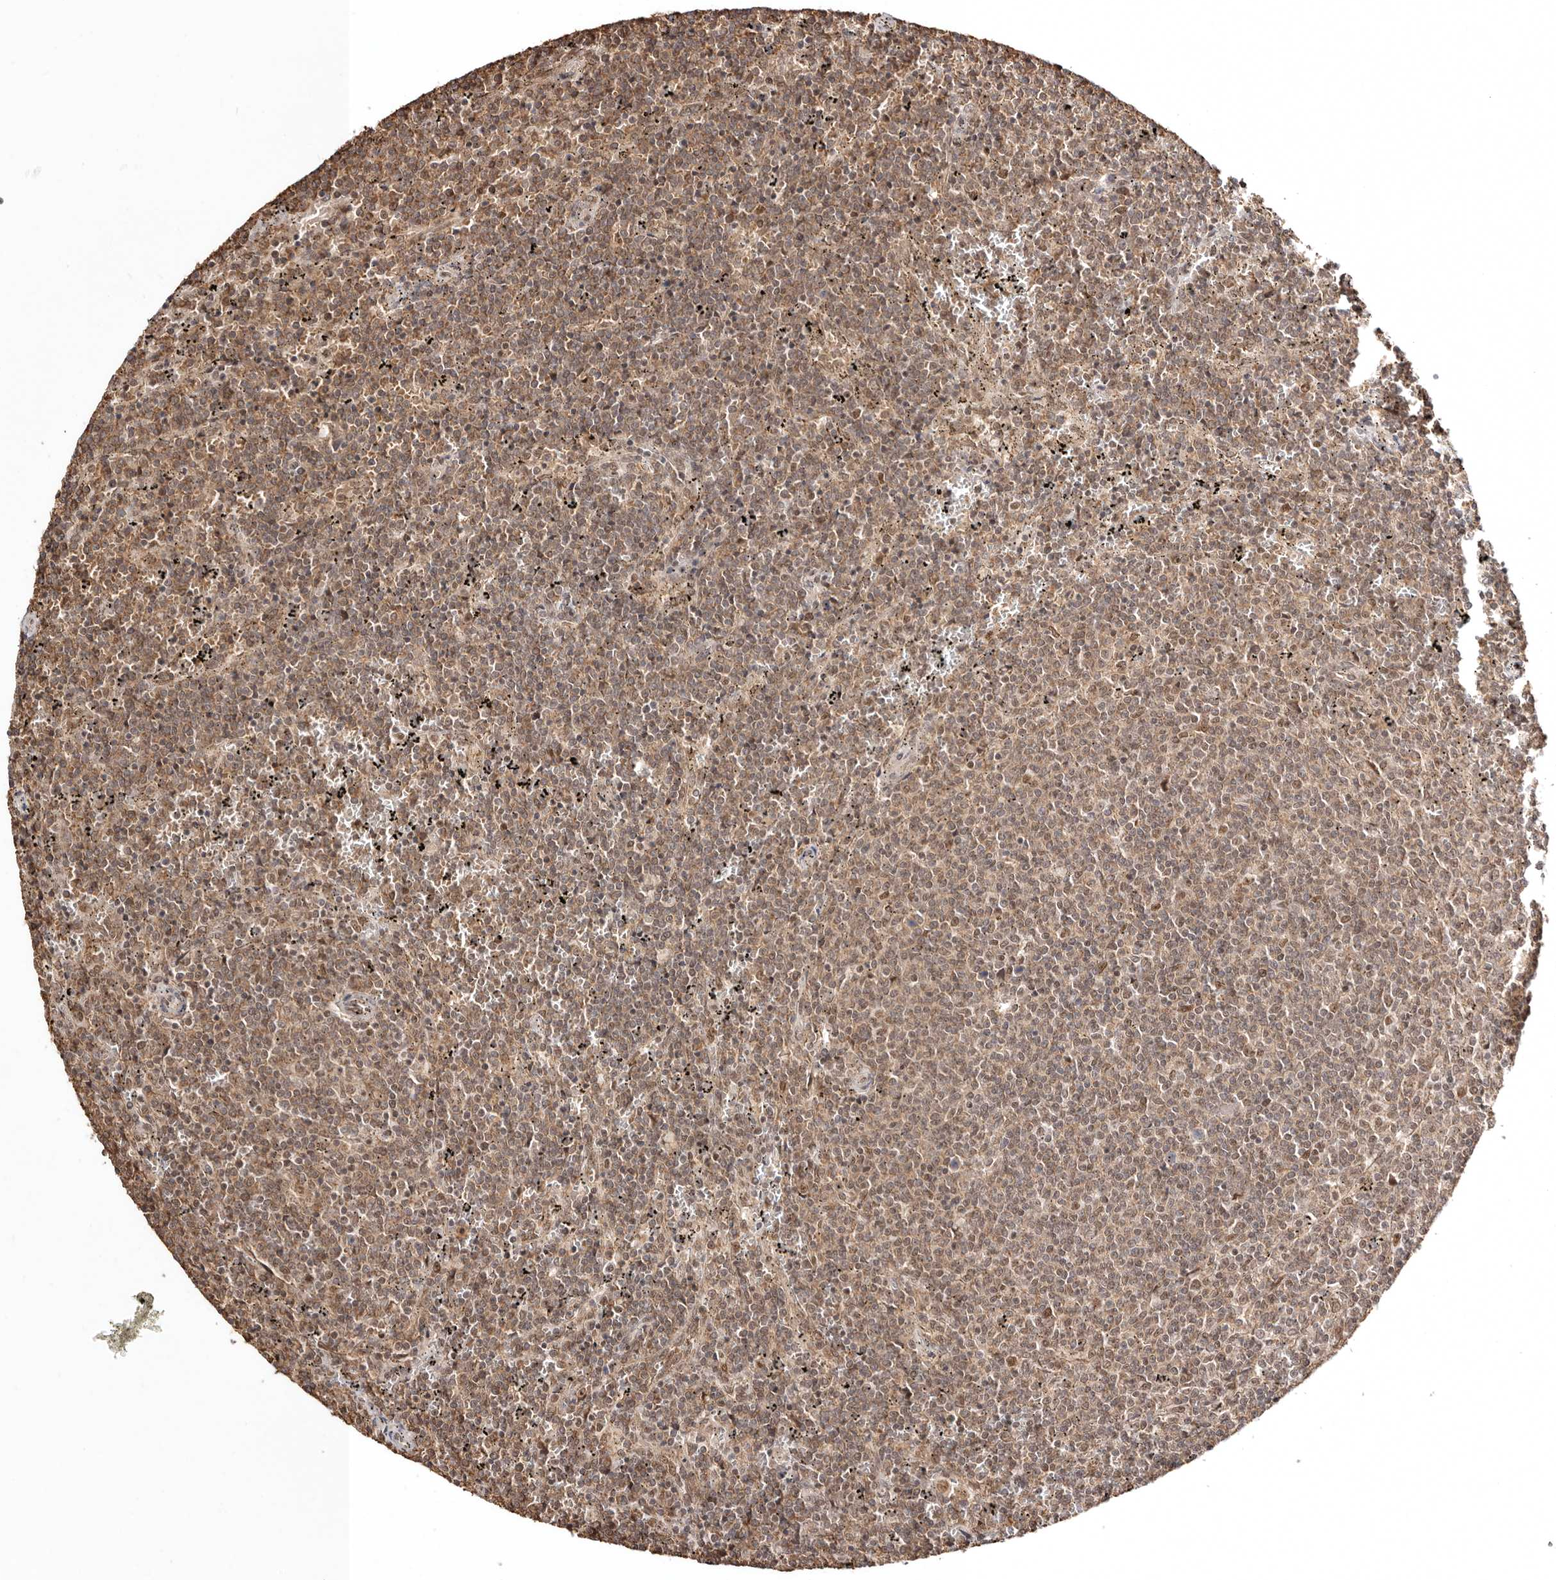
{"staining": {"intensity": "moderate", "quantity": ">75%", "location": "cytoplasmic/membranous,nuclear"}, "tissue": "lymphoma", "cell_type": "Tumor cells", "image_type": "cancer", "snomed": [{"axis": "morphology", "description": "Malignant lymphoma, non-Hodgkin's type, Low grade"}, {"axis": "topography", "description": "Spleen"}], "caption": "Tumor cells exhibit moderate cytoplasmic/membranous and nuclear positivity in about >75% of cells in malignant lymphoma, non-Hodgkin's type (low-grade).", "gene": "MED8", "patient": {"sex": "female", "age": 50}}